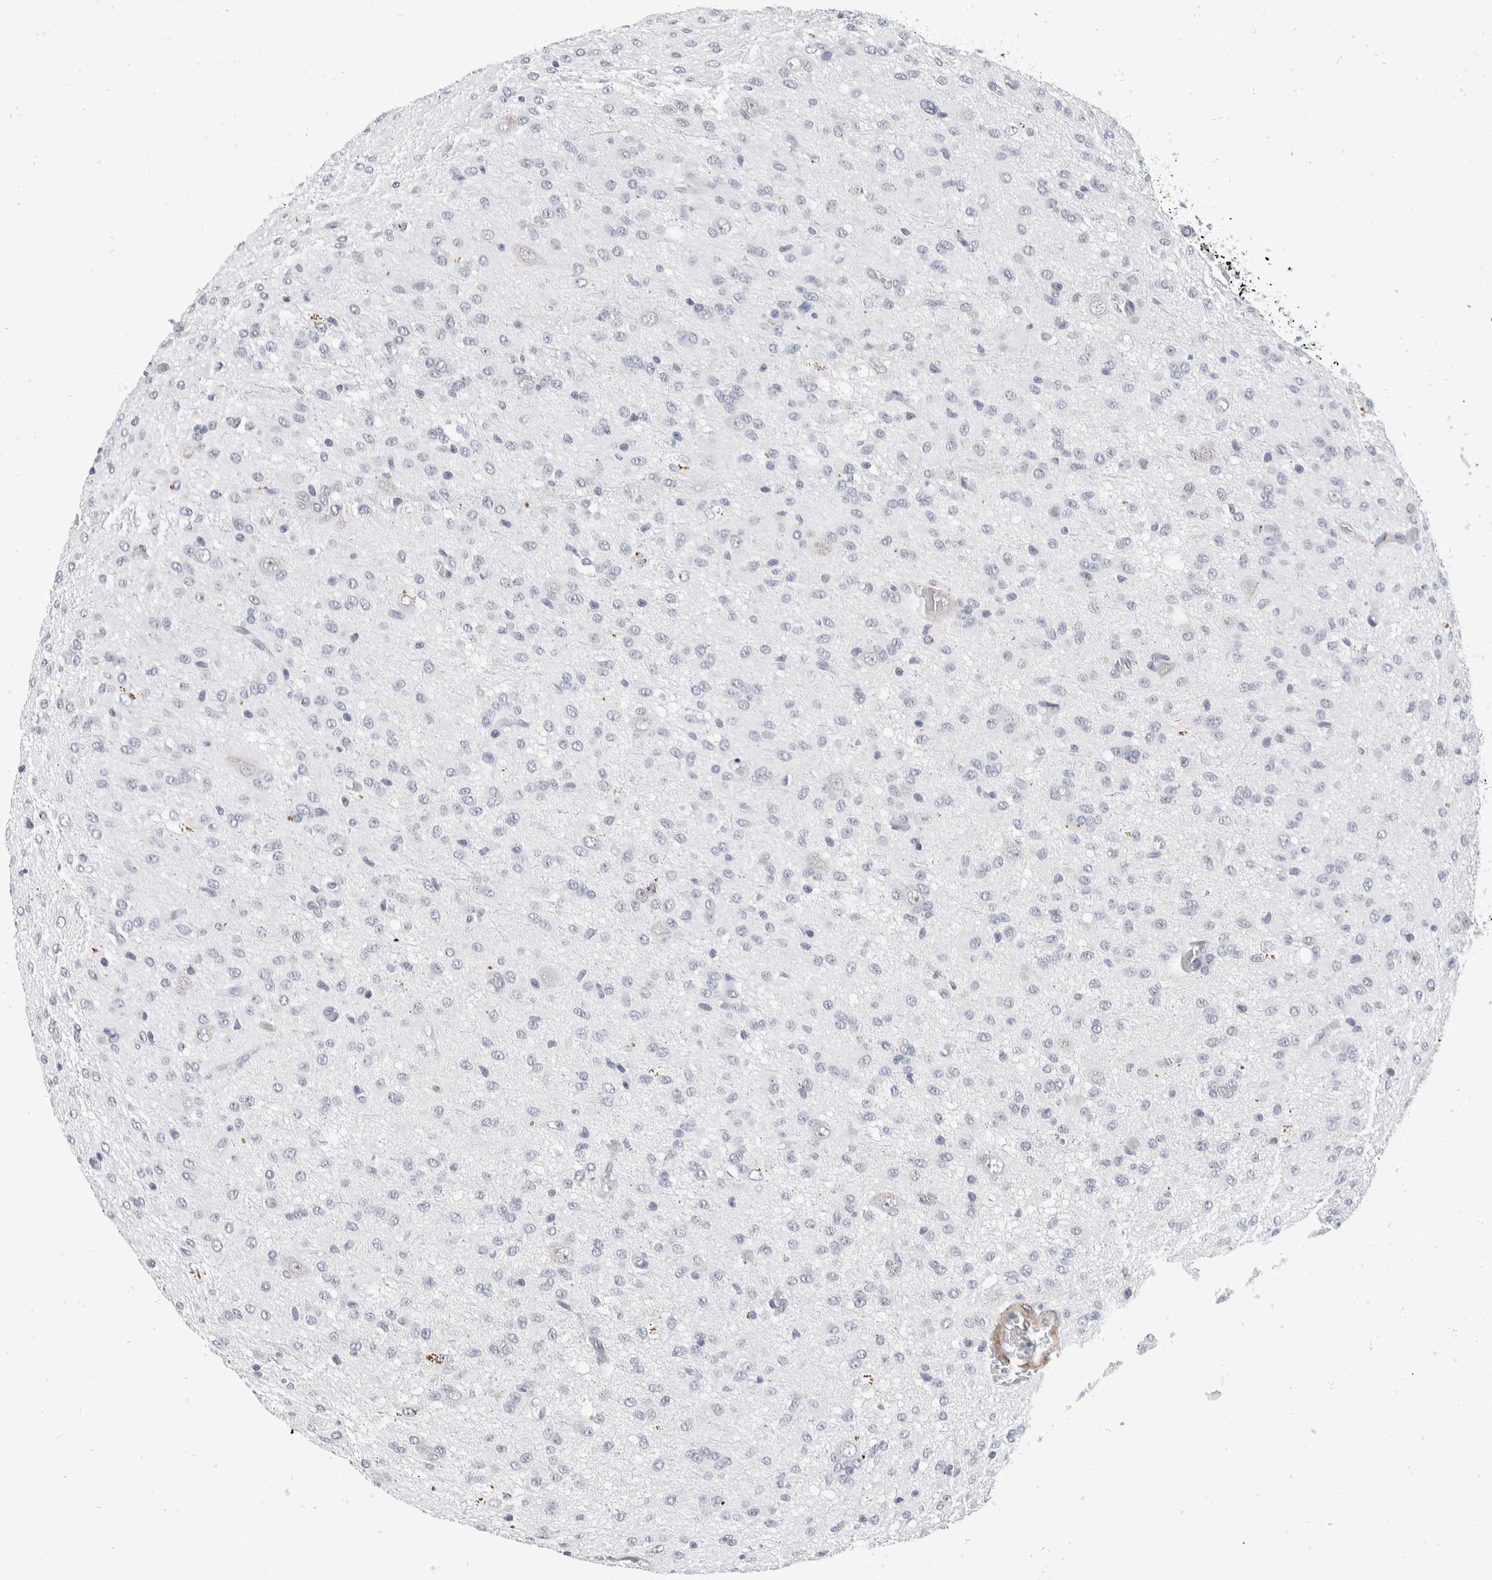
{"staining": {"intensity": "negative", "quantity": "none", "location": "none"}, "tissue": "glioma", "cell_type": "Tumor cells", "image_type": "cancer", "snomed": [{"axis": "morphology", "description": "Glioma, malignant, High grade"}, {"axis": "topography", "description": "Brain"}], "caption": "Tumor cells show no significant protein positivity in glioma.", "gene": "CATSPERD", "patient": {"sex": "female", "age": 59}}